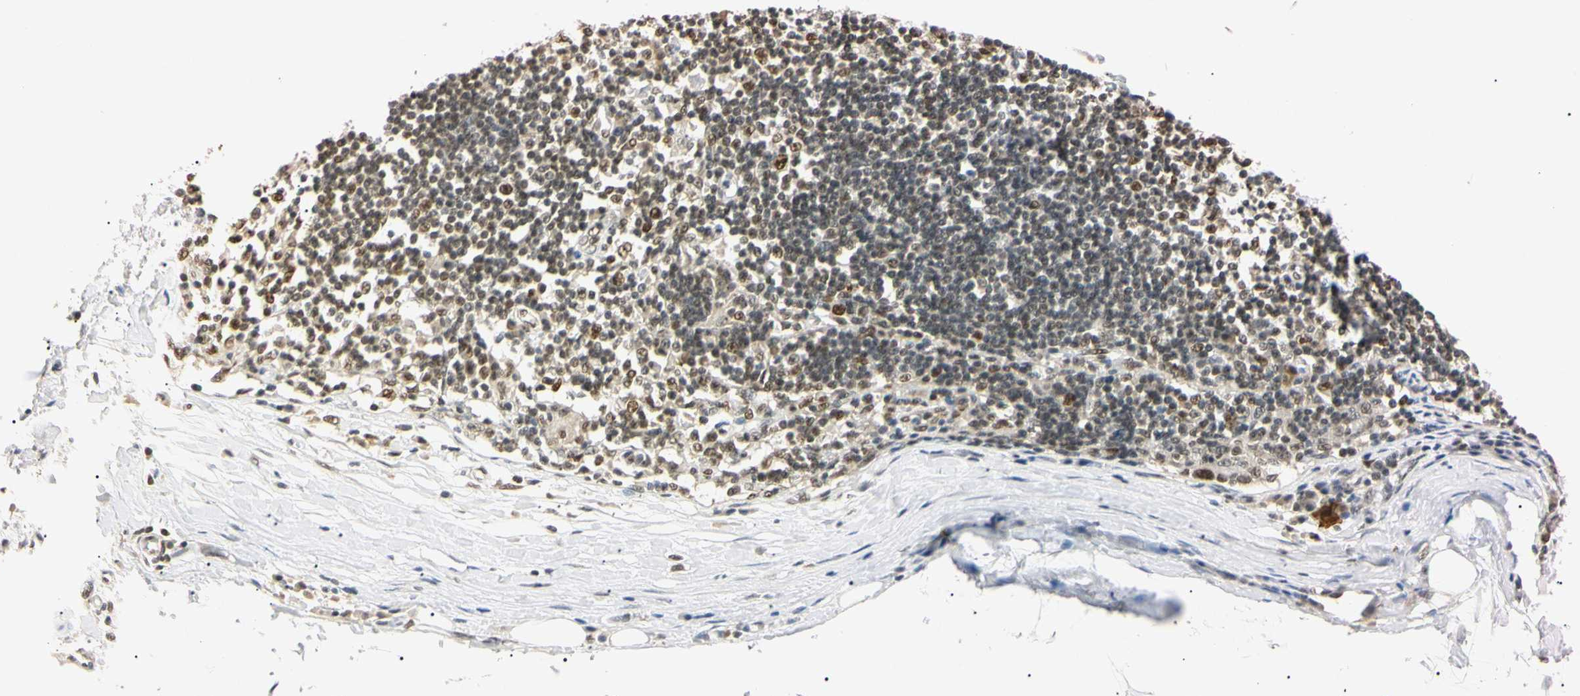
{"staining": {"intensity": "weak", "quantity": "<25%", "location": "nuclear"}, "tissue": "adipose tissue", "cell_type": "Adipocytes", "image_type": "normal", "snomed": [{"axis": "morphology", "description": "Normal tissue, NOS"}, {"axis": "morphology", "description": "Adenocarcinoma, NOS"}, {"axis": "topography", "description": "Esophagus"}], "caption": "An immunohistochemistry micrograph of benign adipose tissue is shown. There is no staining in adipocytes of adipose tissue.", "gene": "SMARCA5", "patient": {"sex": "male", "age": 62}}